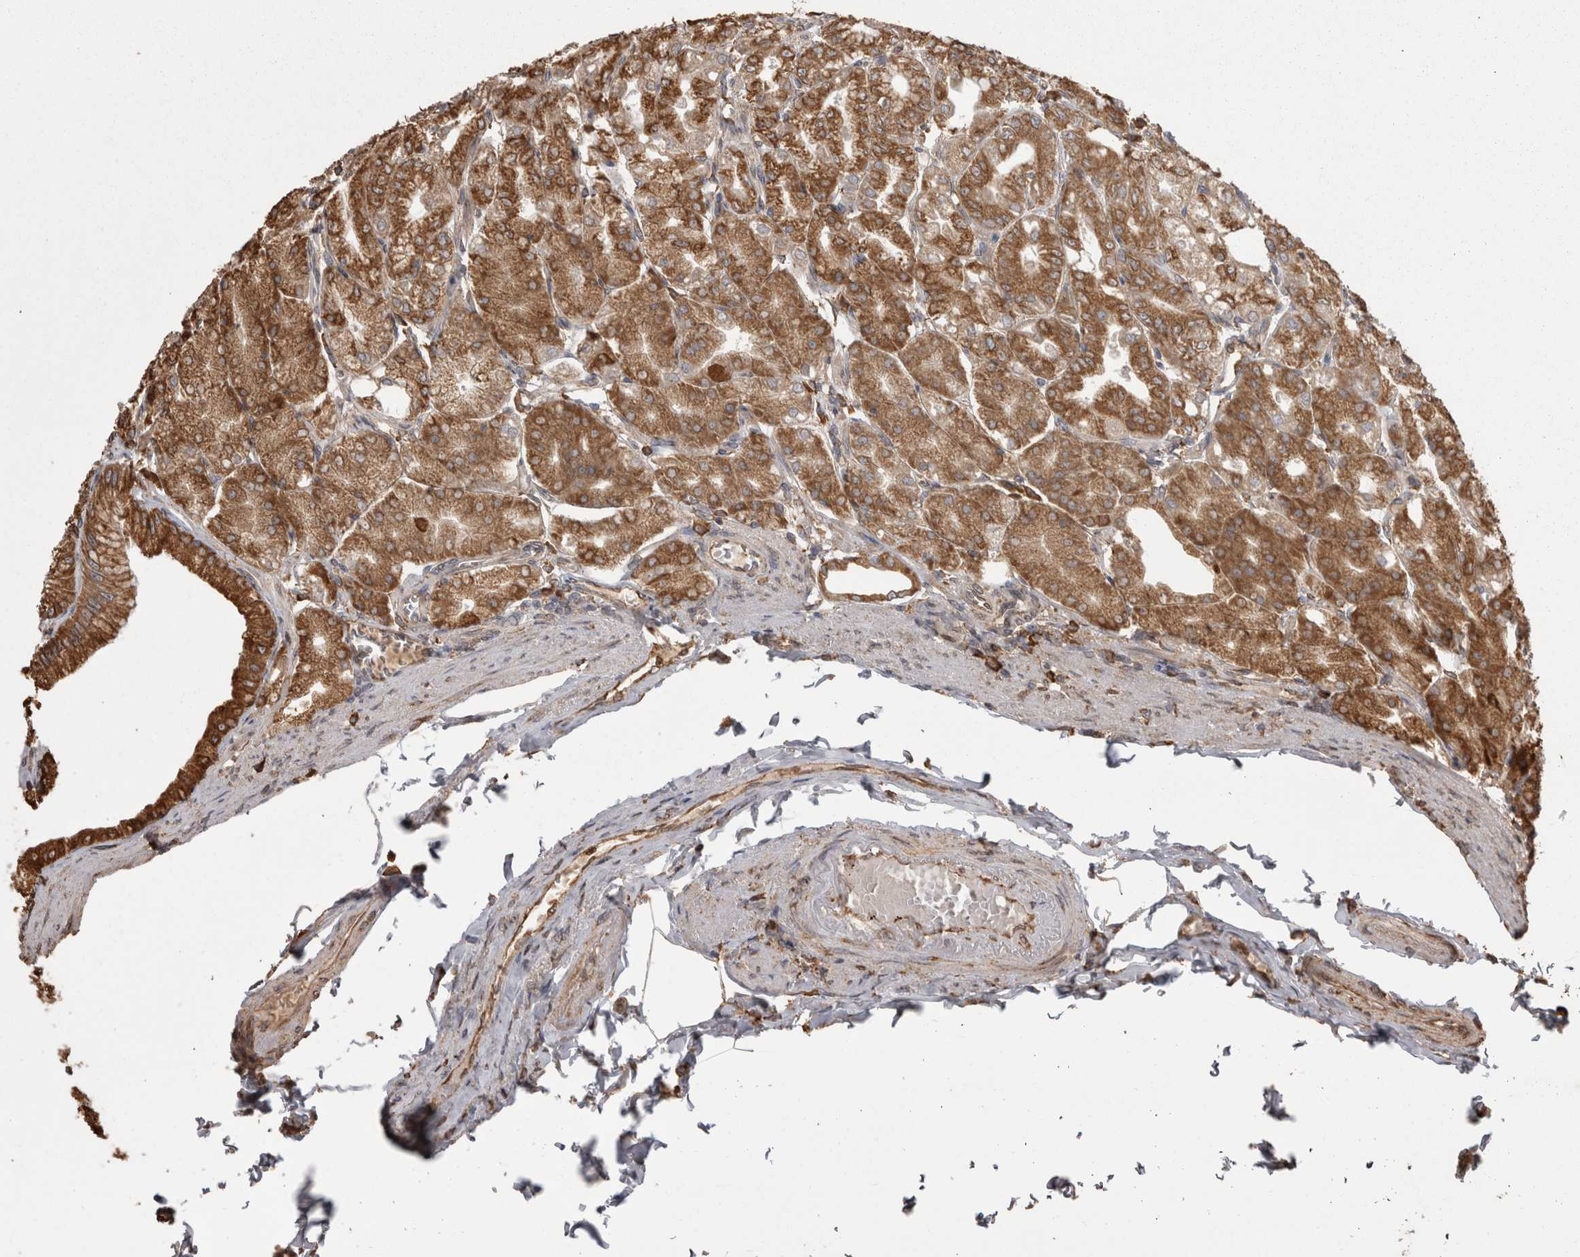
{"staining": {"intensity": "moderate", "quantity": ">75%", "location": "cytoplasmic/membranous"}, "tissue": "stomach", "cell_type": "Glandular cells", "image_type": "normal", "snomed": [{"axis": "morphology", "description": "Normal tissue, NOS"}, {"axis": "topography", "description": "Stomach, lower"}], "caption": "Stomach stained with a brown dye displays moderate cytoplasmic/membranous positive staining in about >75% of glandular cells.", "gene": "PON2", "patient": {"sex": "male", "age": 71}}